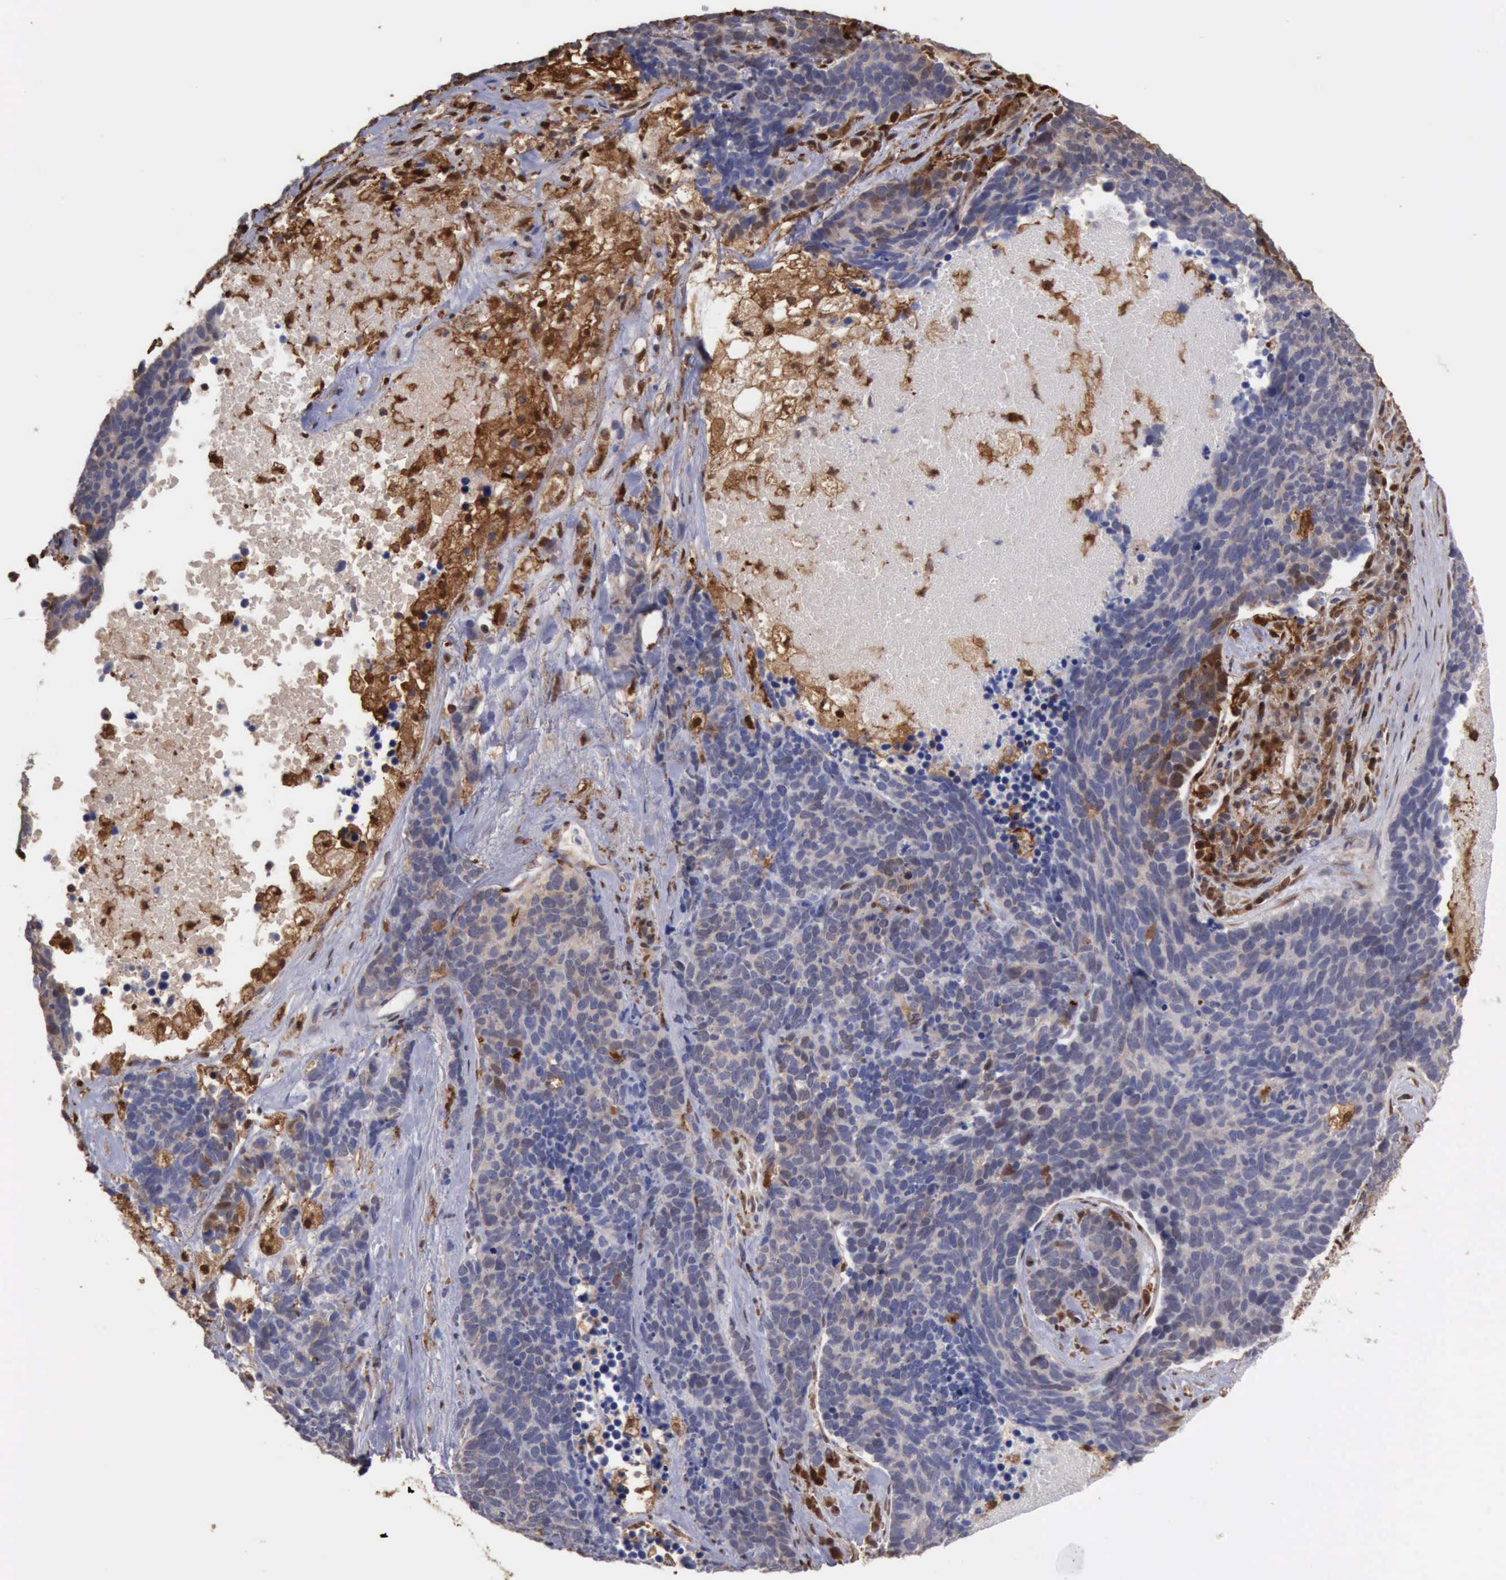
{"staining": {"intensity": "weak", "quantity": "25%-75%", "location": "cytoplasmic/membranous"}, "tissue": "lung cancer", "cell_type": "Tumor cells", "image_type": "cancer", "snomed": [{"axis": "morphology", "description": "Neoplasm, malignant, NOS"}, {"axis": "topography", "description": "Lung"}], "caption": "High-power microscopy captured an immunohistochemistry histopathology image of lung cancer (neoplasm (malignant)), revealing weak cytoplasmic/membranous staining in approximately 25%-75% of tumor cells.", "gene": "STAT1", "patient": {"sex": "female", "age": 75}}